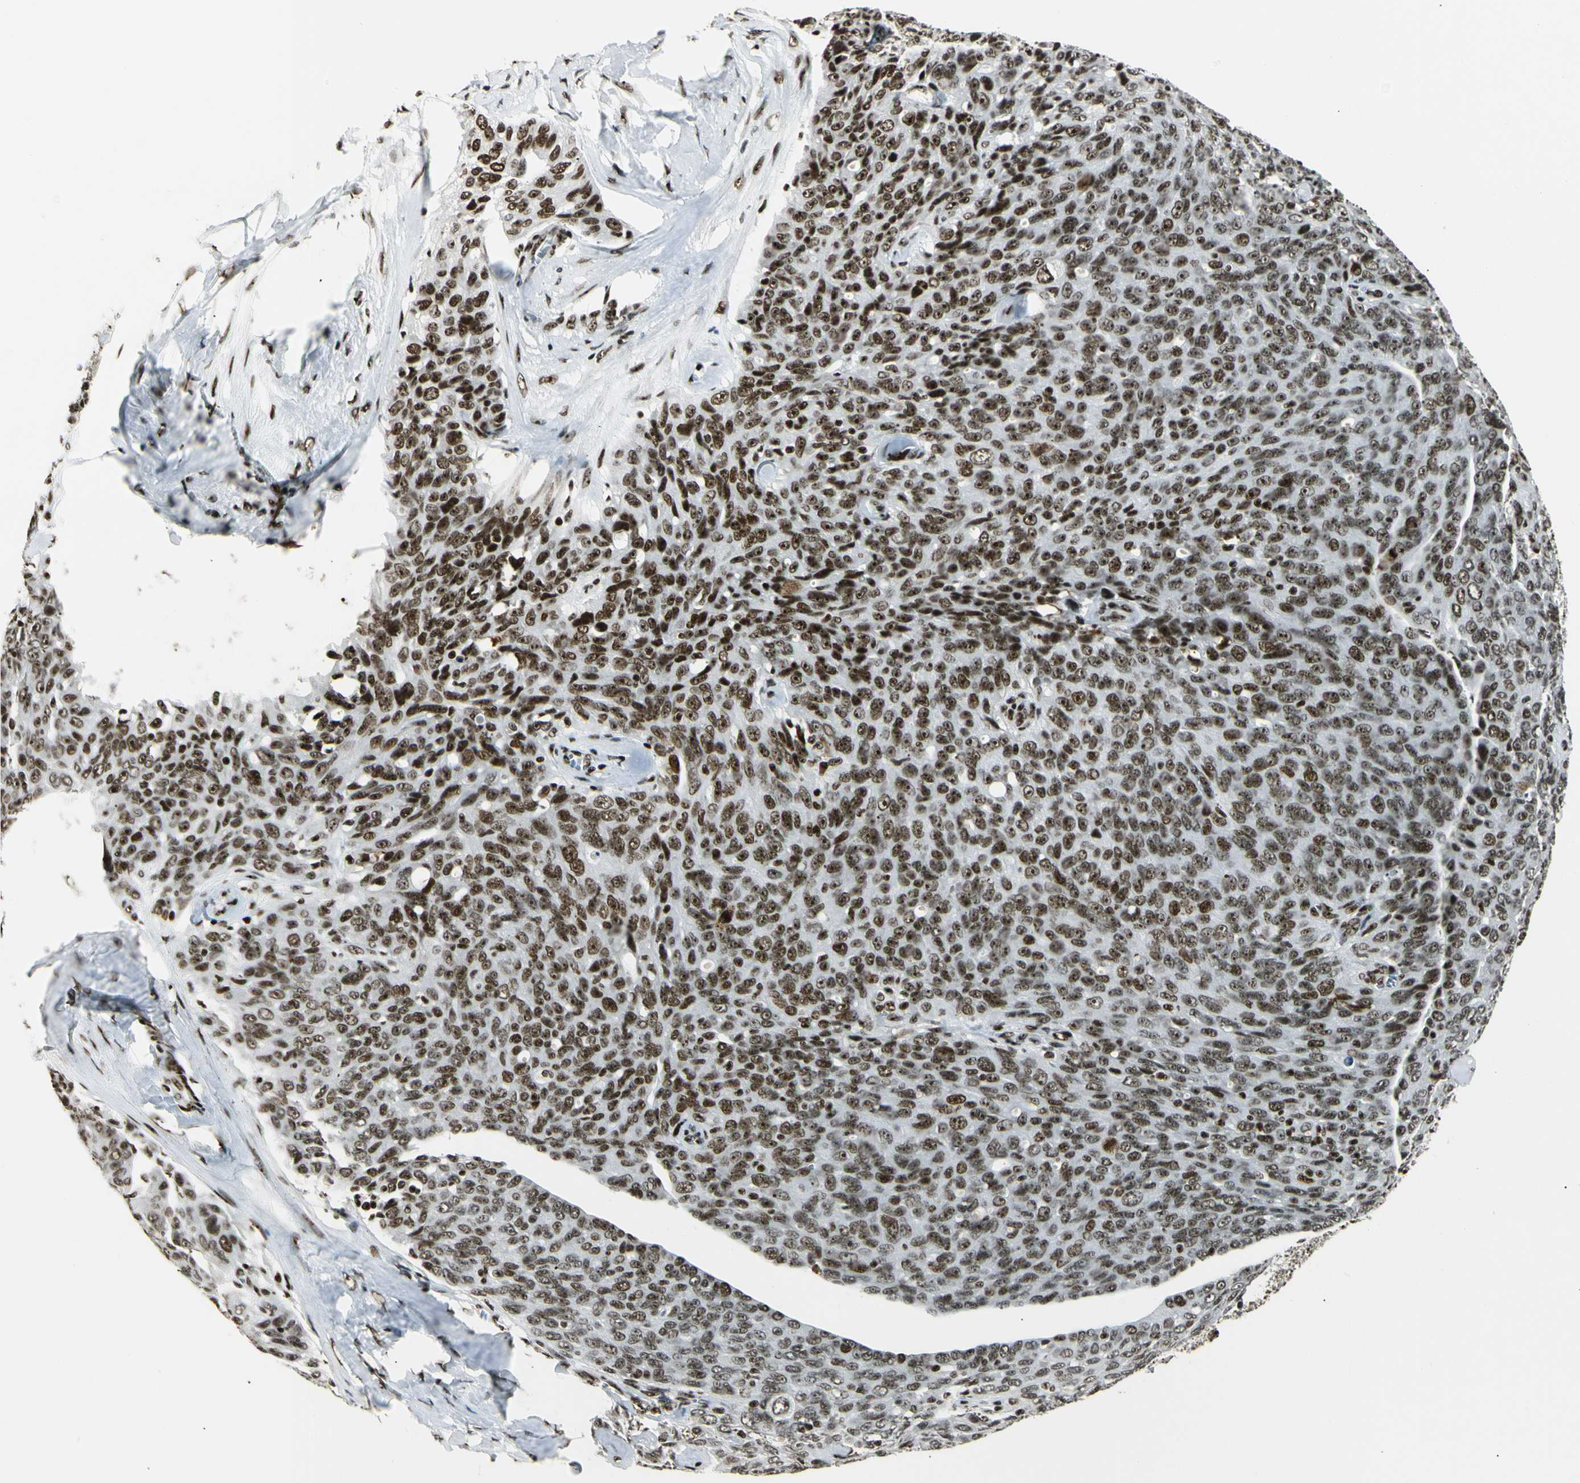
{"staining": {"intensity": "strong", "quantity": ">75%", "location": "nuclear"}, "tissue": "ovarian cancer", "cell_type": "Tumor cells", "image_type": "cancer", "snomed": [{"axis": "morphology", "description": "Carcinoma, endometroid"}, {"axis": "topography", "description": "Ovary"}], "caption": "Strong nuclear protein positivity is seen in approximately >75% of tumor cells in ovarian cancer (endometroid carcinoma).", "gene": "UBTF", "patient": {"sex": "female", "age": 60}}